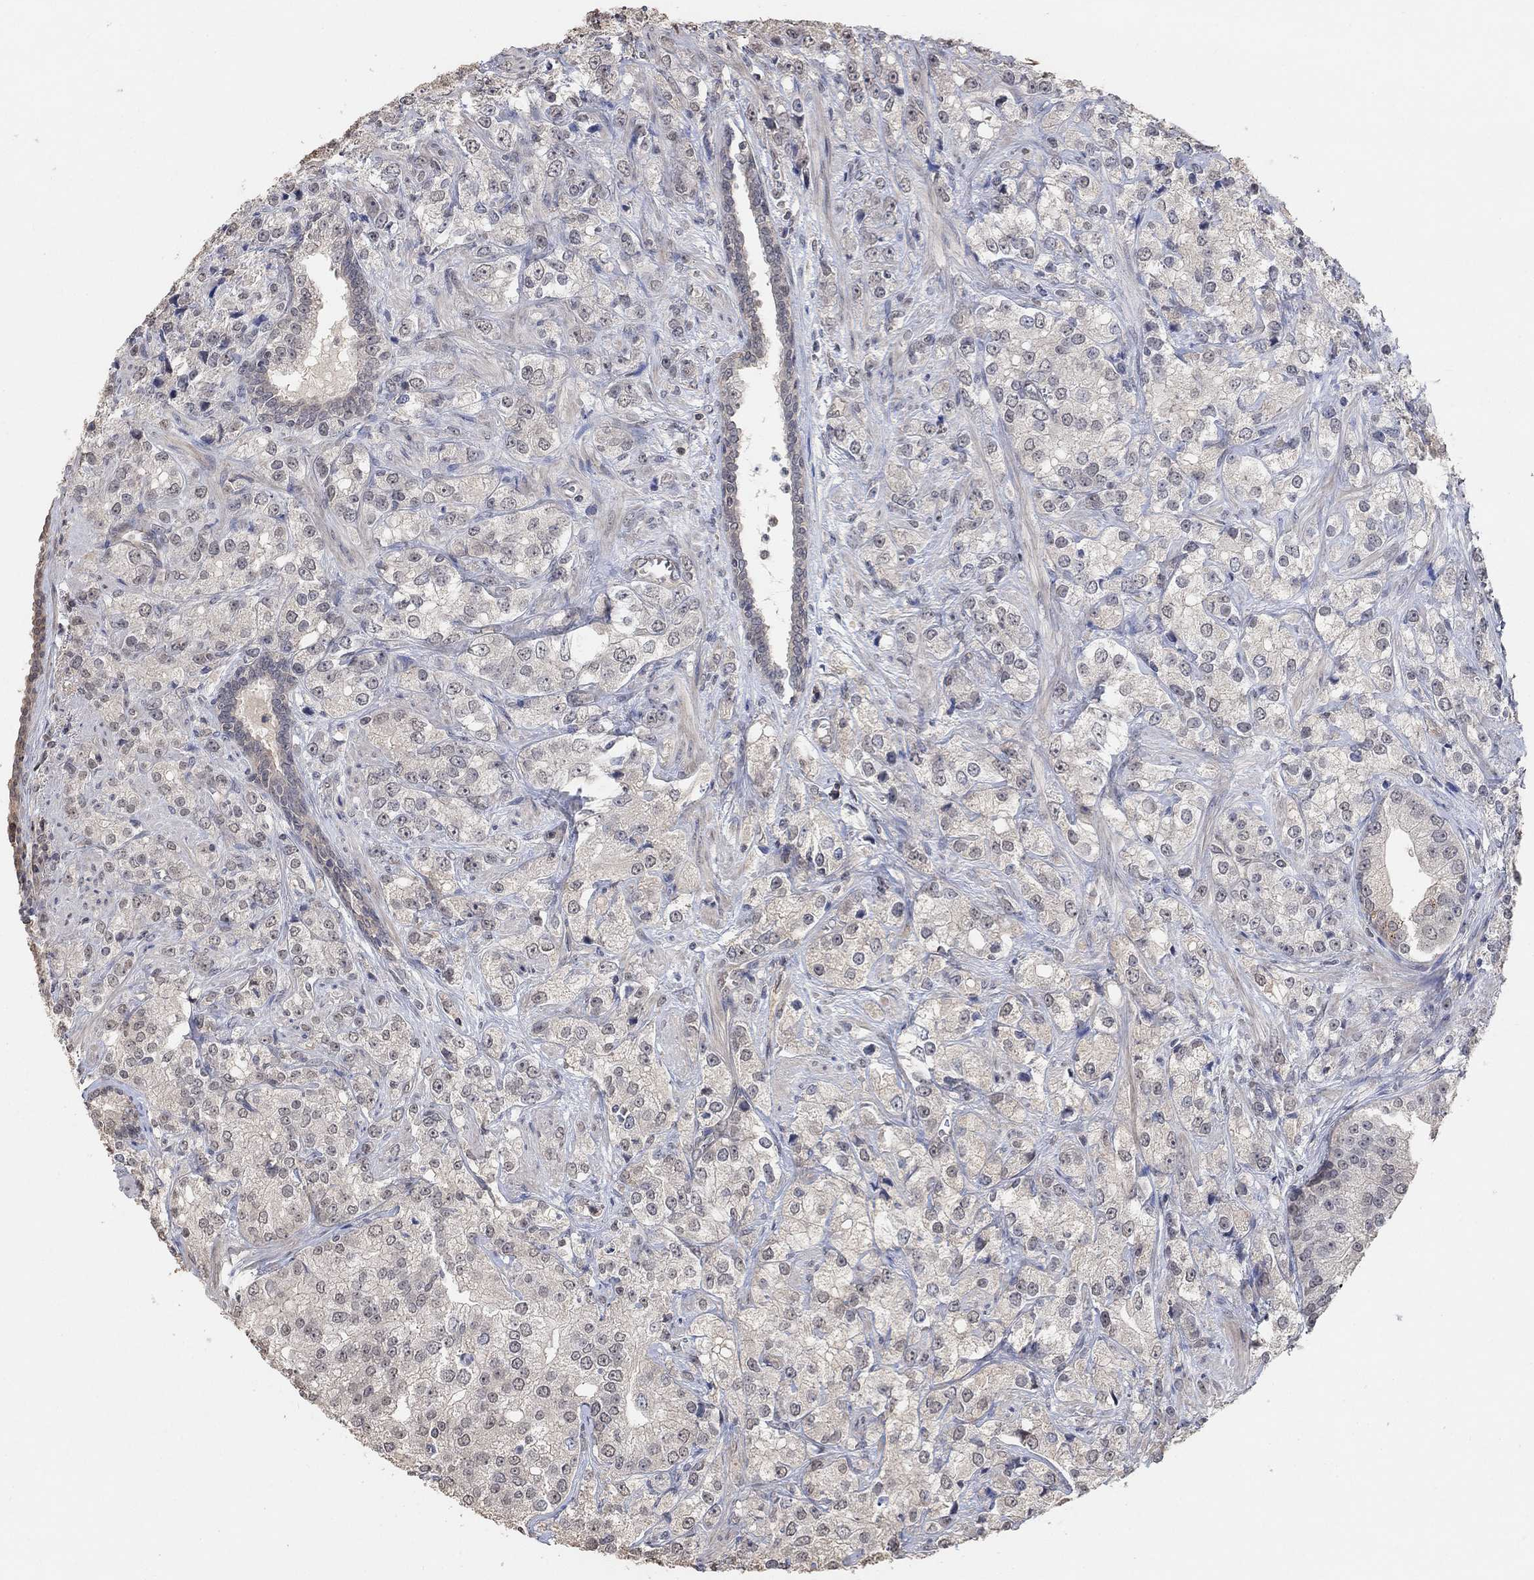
{"staining": {"intensity": "negative", "quantity": "none", "location": "none"}, "tissue": "prostate cancer", "cell_type": "Tumor cells", "image_type": "cancer", "snomed": [{"axis": "morphology", "description": "Adenocarcinoma, NOS"}, {"axis": "topography", "description": "Prostate and seminal vesicle, NOS"}, {"axis": "topography", "description": "Prostate"}], "caption": "An immunohistochemistry (IHC) photomicrograph of prostate cancer (adenocarcinoma) is shown. There is no staining in tumor cells of prostate cancer (adenocarcinoma).", "gene": "UNC5B", "patient": {"sex": "male", "age": 68}}